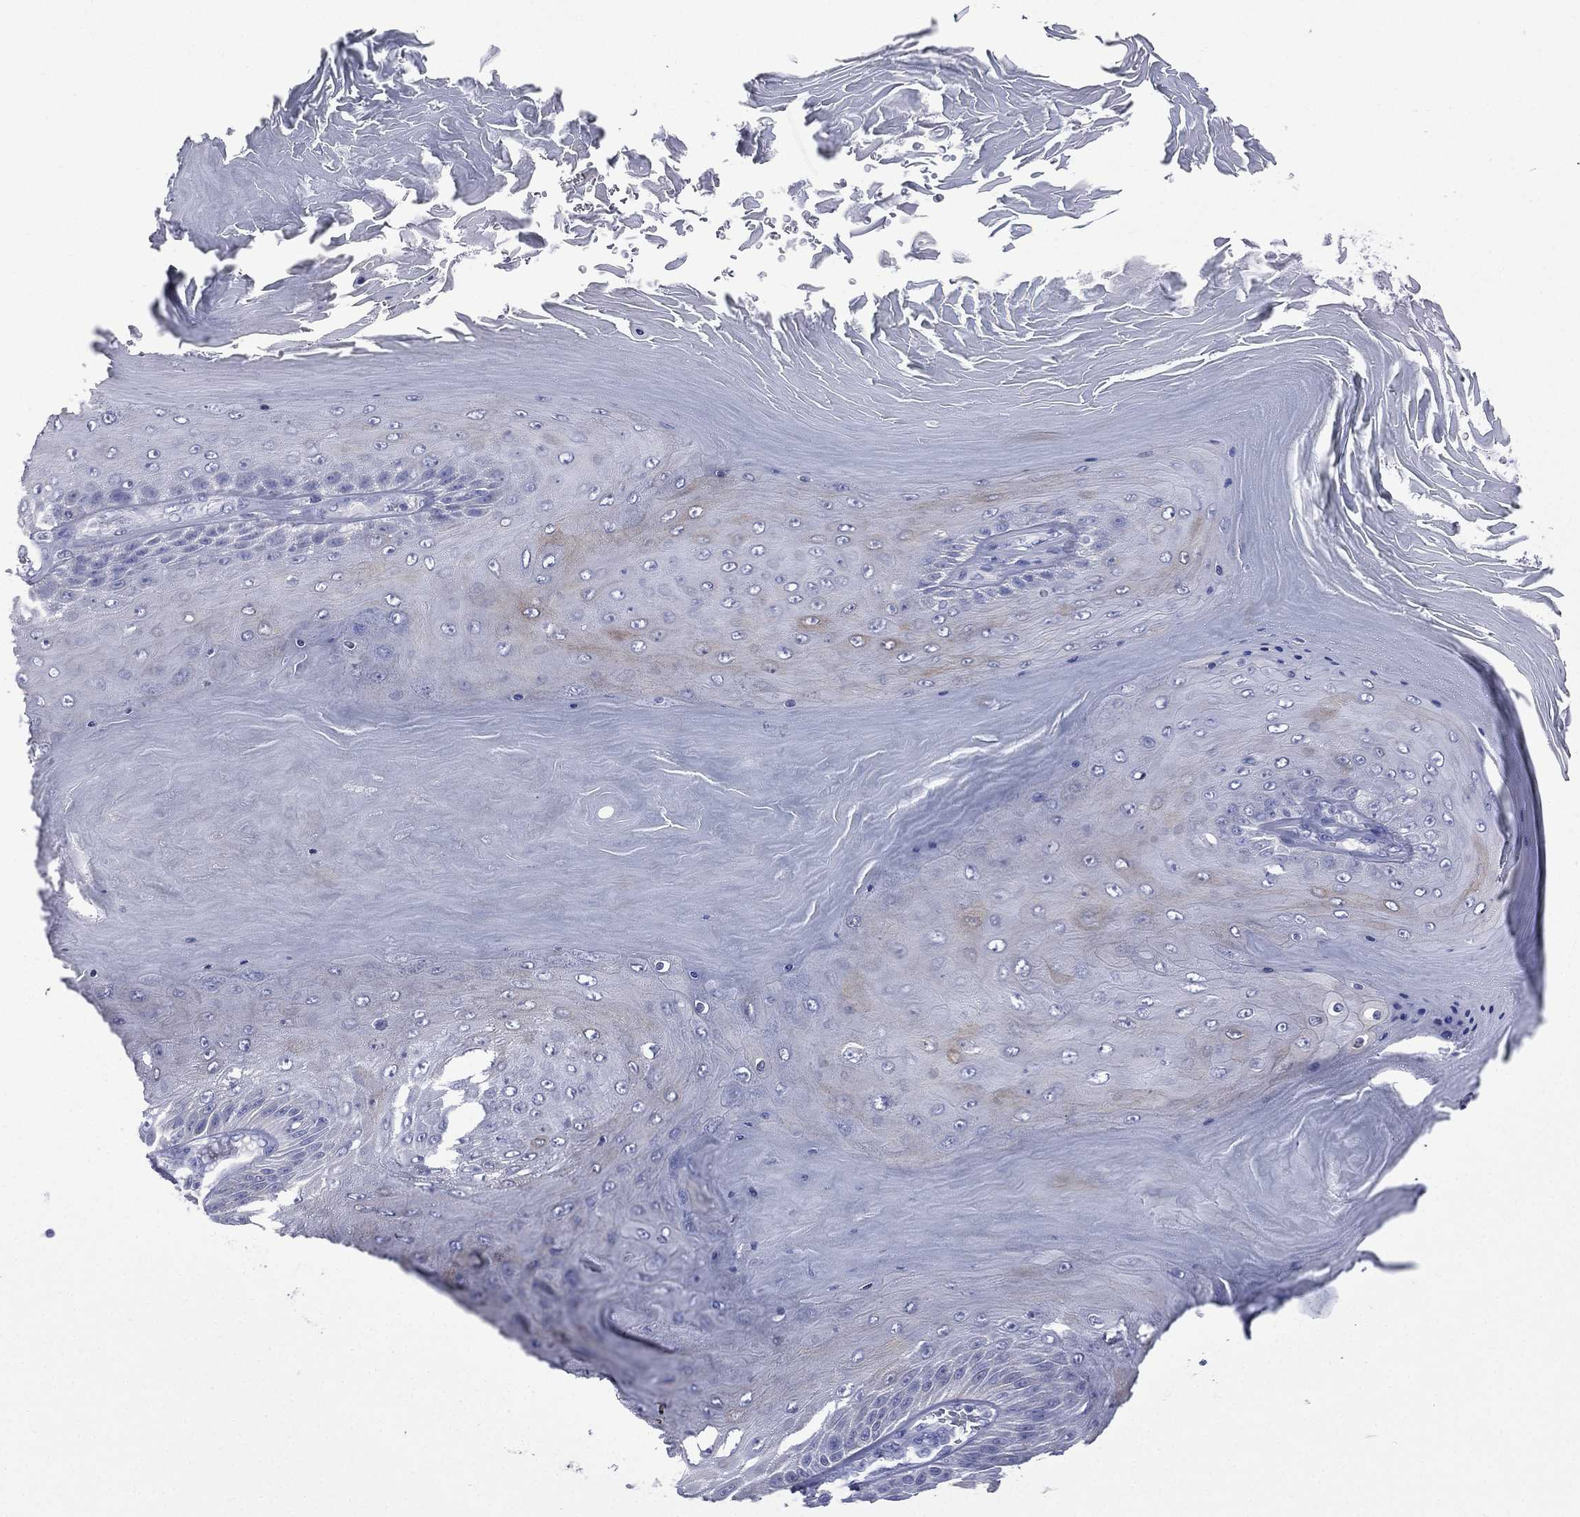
{"staining": {"intensity": "weak", "quantity": "<25%", "location": "cytoplasmic/membranous"}, "tissue": "skin cancer", "cell_type": "Tumor cells", "image_type": "cancer", "snomed": [{"axis": "morphology", "description": "Squamous cell carcinoma, NOS"}, {"axis": "topography", "description": "Skin"}], "caption": "Tumor cells are negative for protein expression in human squamous cell carcinoma (skin). The staining is performed using DAB (3,3'-diaminobenzidine) brown chromogen with nuclei counter-stained in using hematoxylin.", "gene": "CES2", "patient": {"sex": "male", "age": 62}}